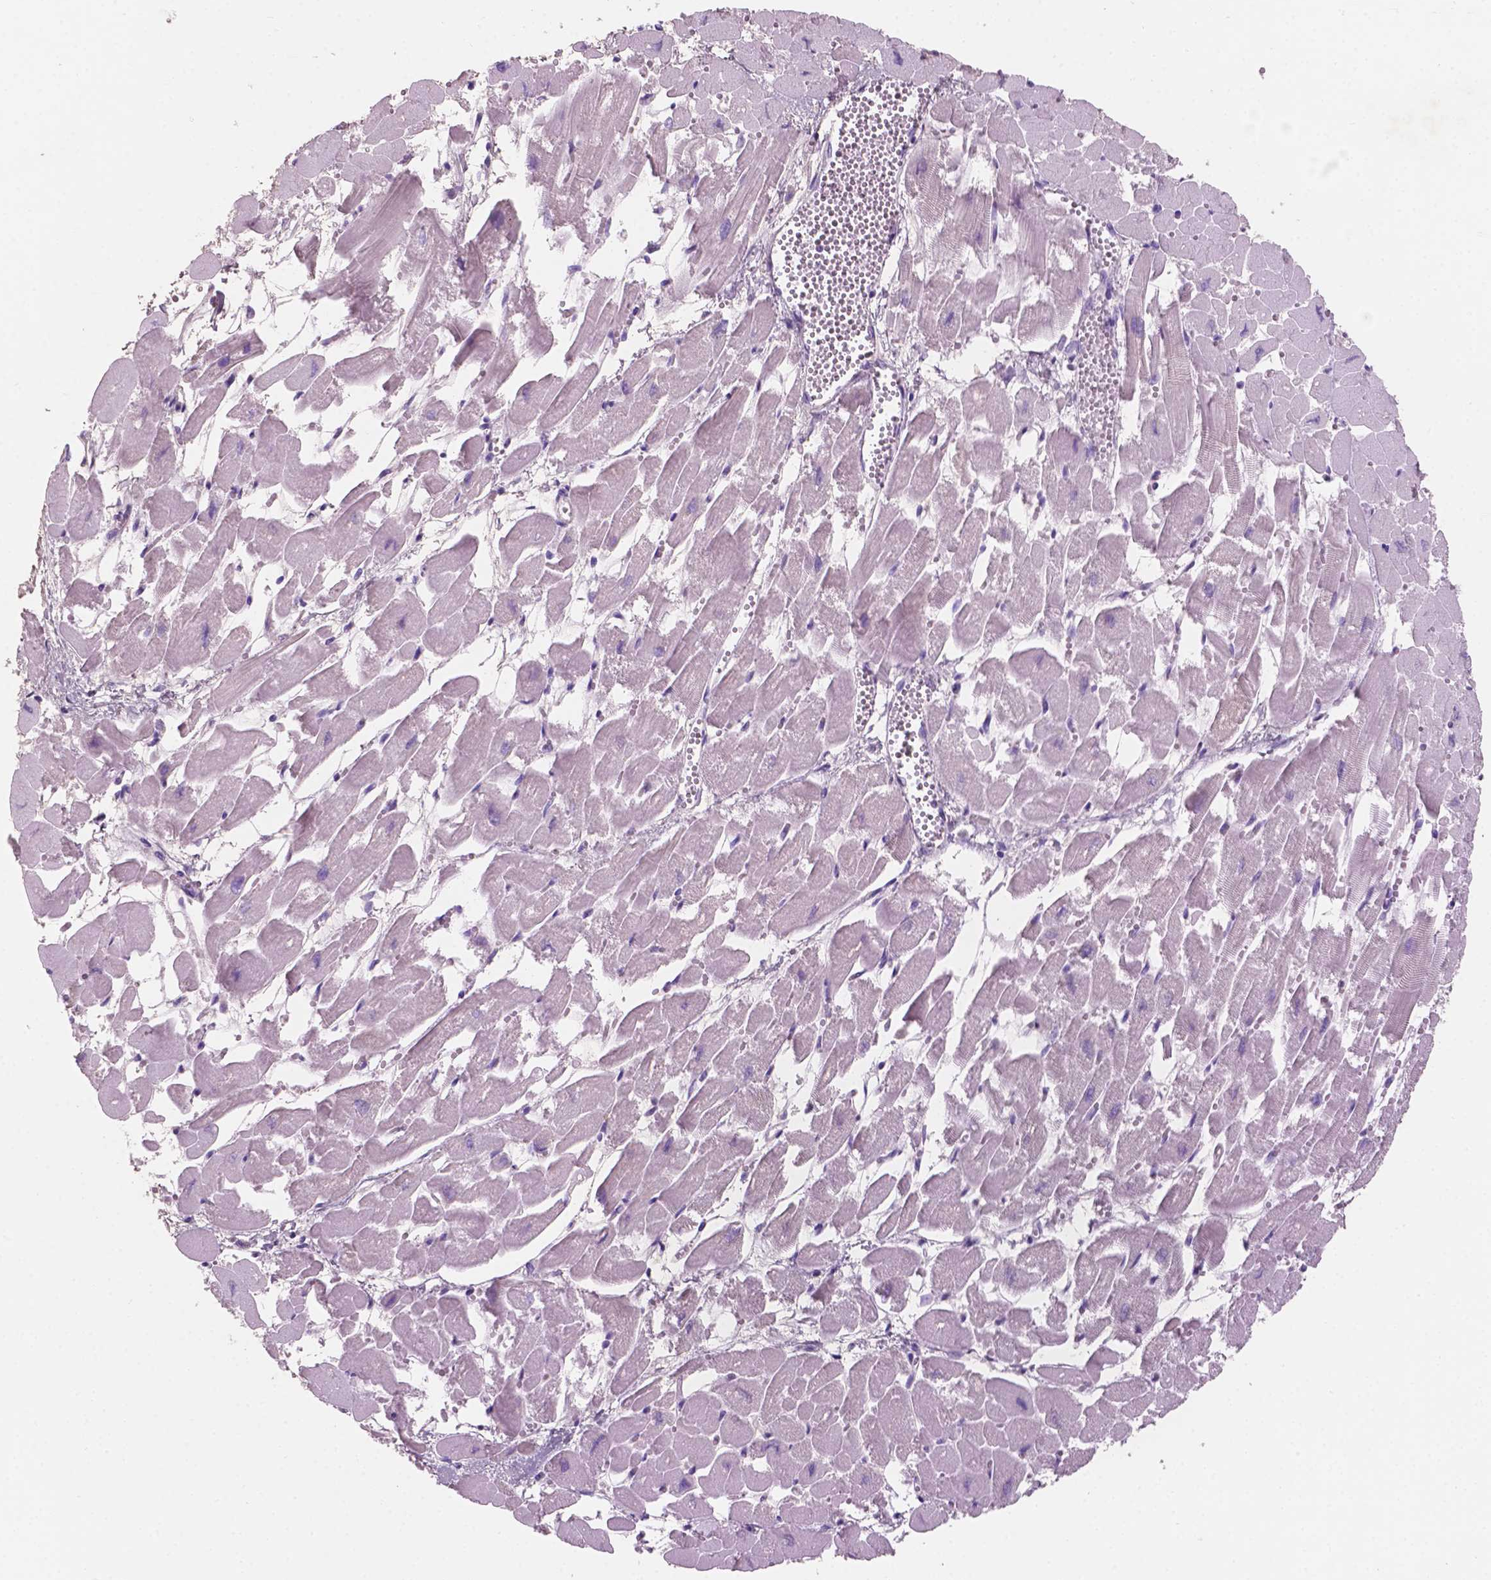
{"staining": {"intensity": "negative", "quantity": "none", "location": "none"}, "tissue": "heart muscle", "cell_type": "Cardiomyocytes", "image_type": "normal", "snomed": [{"axis": "morphology", "description": "Normal tissue, NOS"}, {"axis": "topography", "description": "Heart"}], "caption": "This is an immunohistochemistry image of unremarkable heart muscle. There is no positivity in cardiomyocytes.", "gene": "SBSN", "patient": {"sex": "female", "age": 52}}